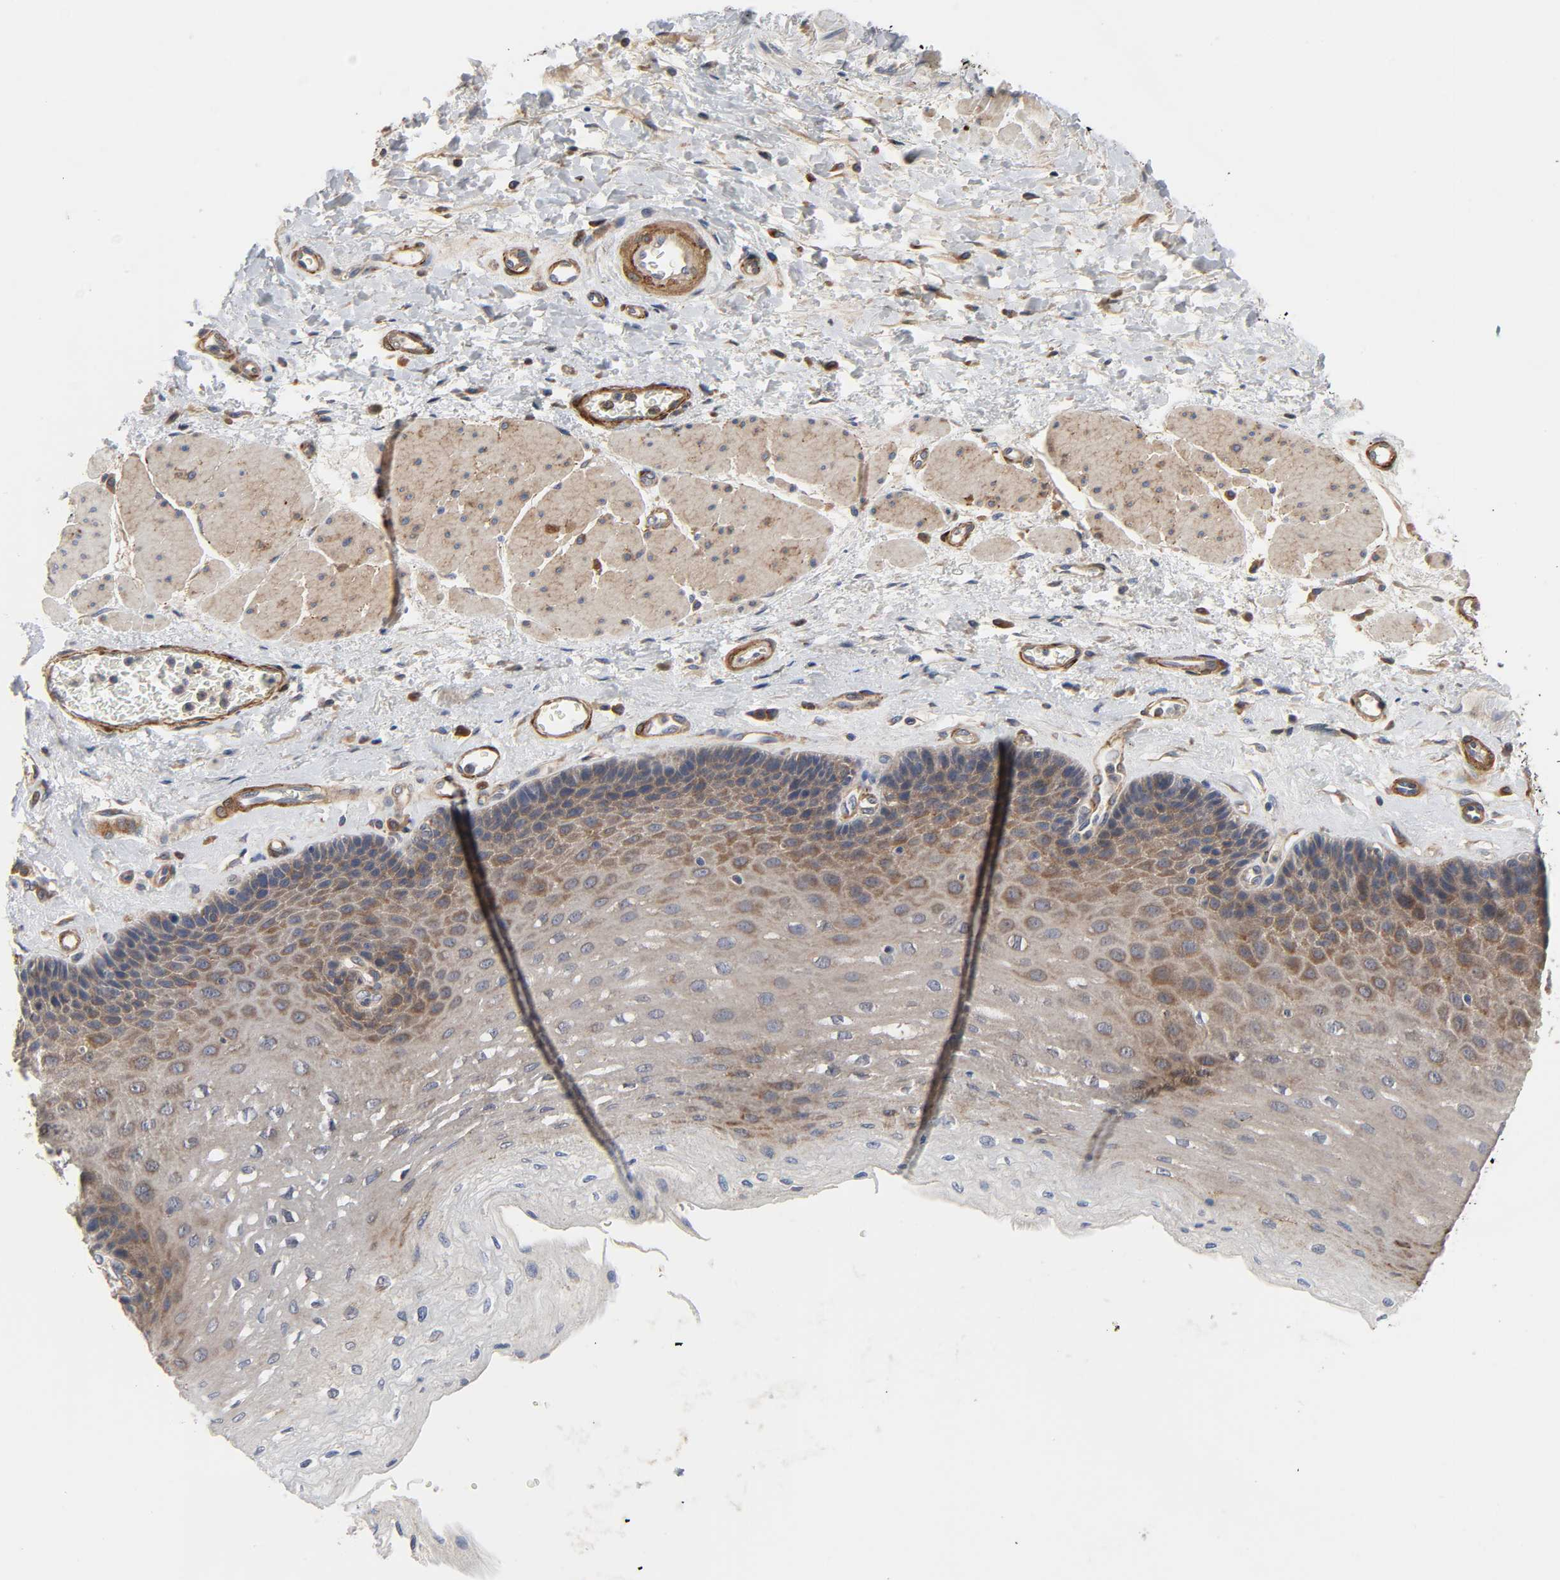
{"staining": {"intensity": "moderate", "quantity": ">75%", "location": "cytoplasmic/membranous"}, "tissue": "esophagus", "cell_type": "Squamous epithelial cells", "image_type": "normal", "snomed": [{"axis": "morphology", "description": "Normal tissue, NOS"}, {"axis": "topography", "description": "Esophagus"}], "caption": "Esophagus stained with immunohistochemistry (IHC) shows moderate cytoplasmic/membranous positivity in about >75% of squamous epithelial cells.", "gene": "ARHGAP1", "patient": {"sex": "female", "age": 72}}